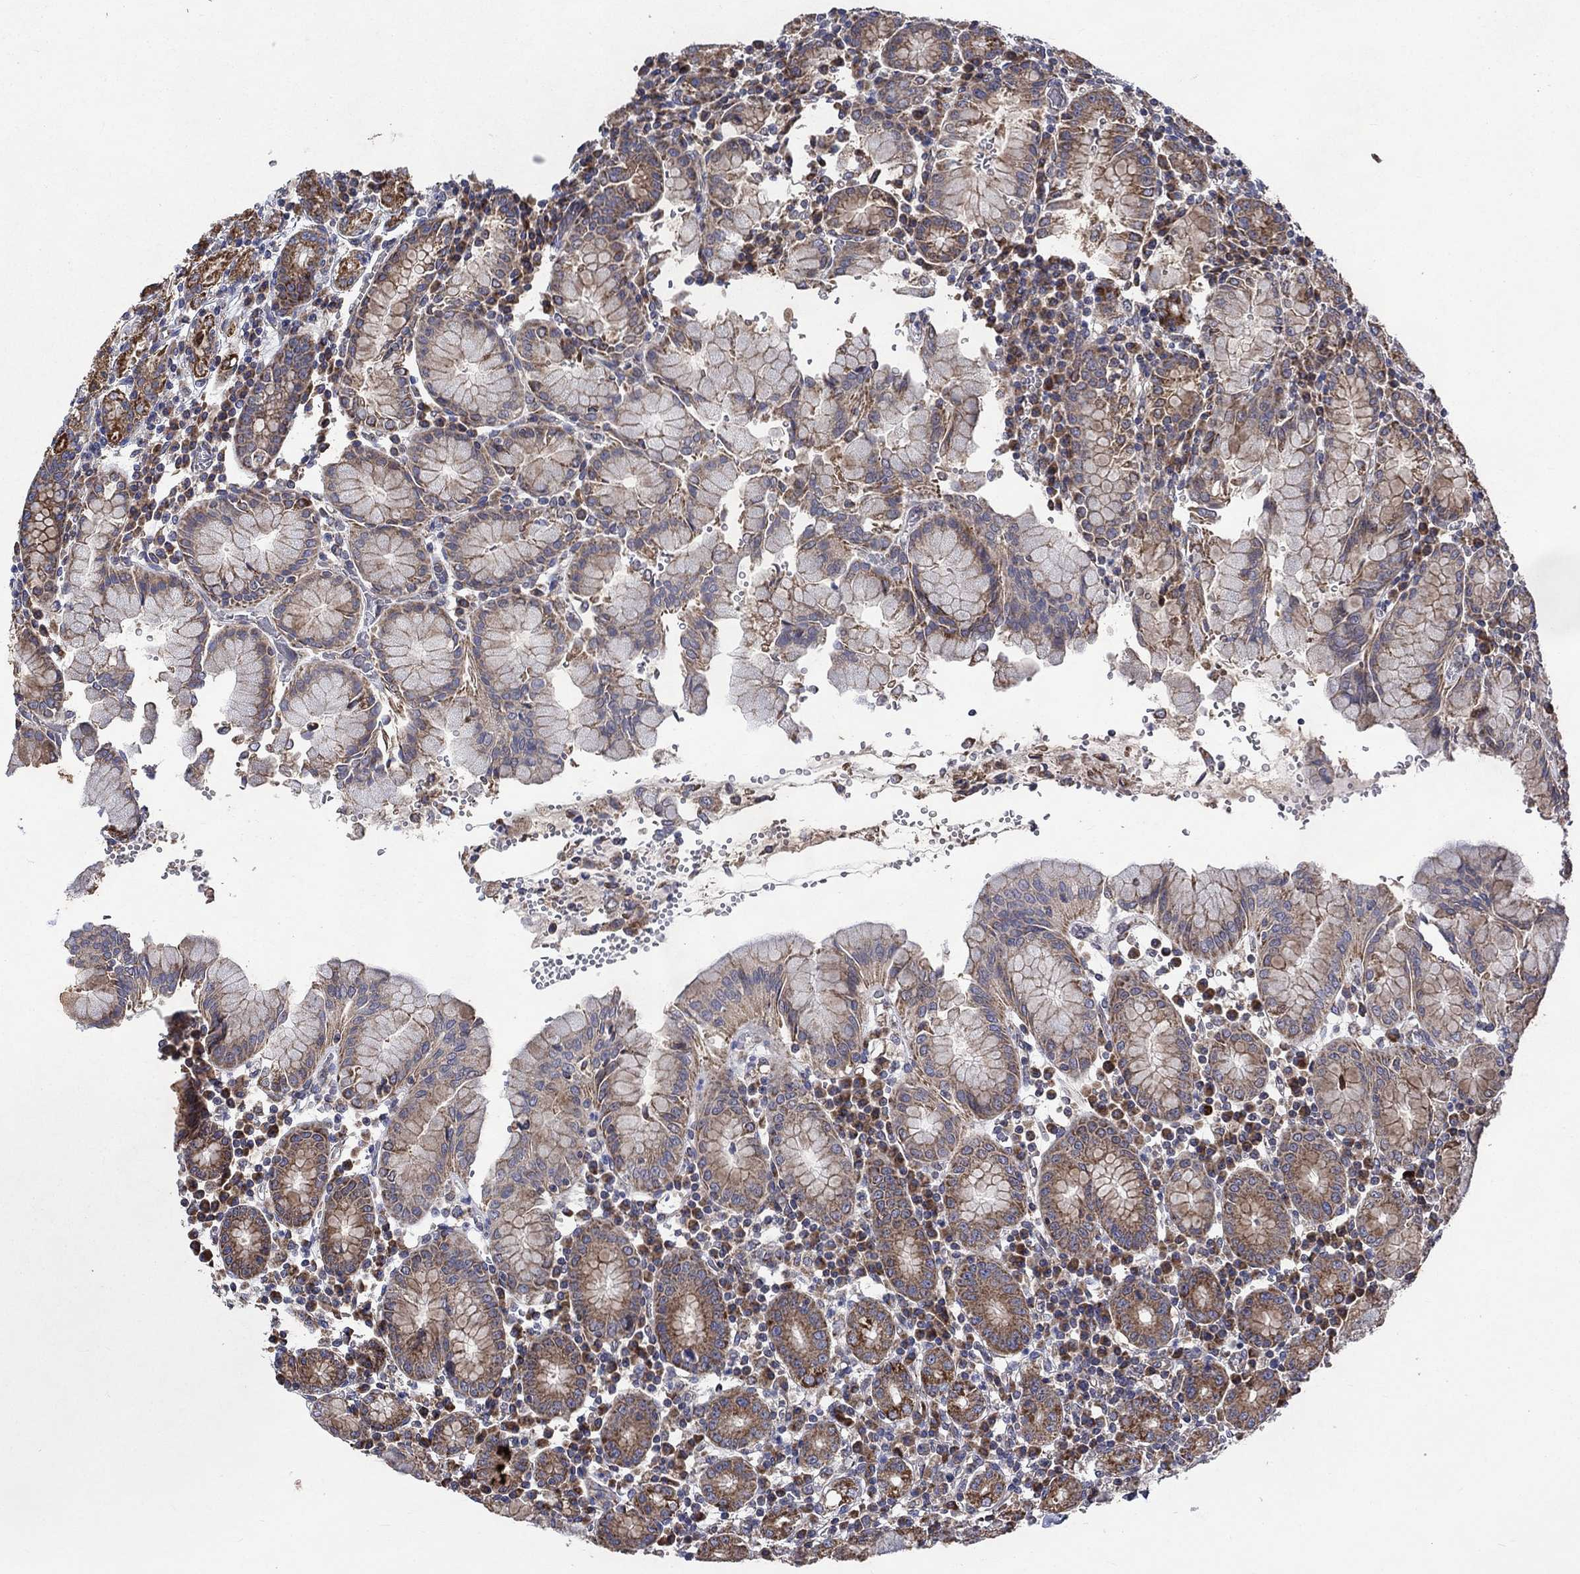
{"staining": {"intensity": "strong", "quantity": "25%-75%", "location": "cytoplasmic/membranous"}, "tissue": "stomach", "cell_type": "Glandular cells", "image_type": "normal", "snomed": [{"axis": "morphology", "description": "Normal tissue, NOS"}, {"axis": "topography", "description": "Stomach, upper"}, {"axis": "topography", "description": "Stomach"}], "caption": "Stomach stained with DAB (3,3'-diaminobenzidine) immunohistochemistry (IHC) displays high levels of strong cytoplasmic/membranous staining in approximately 25%-75% of glandular cells. The protein of interest is shown in brown color, while the nuclei are stained blue.", "gene": "RPLP0", "patient": {"sex": "male", "age": 62}}